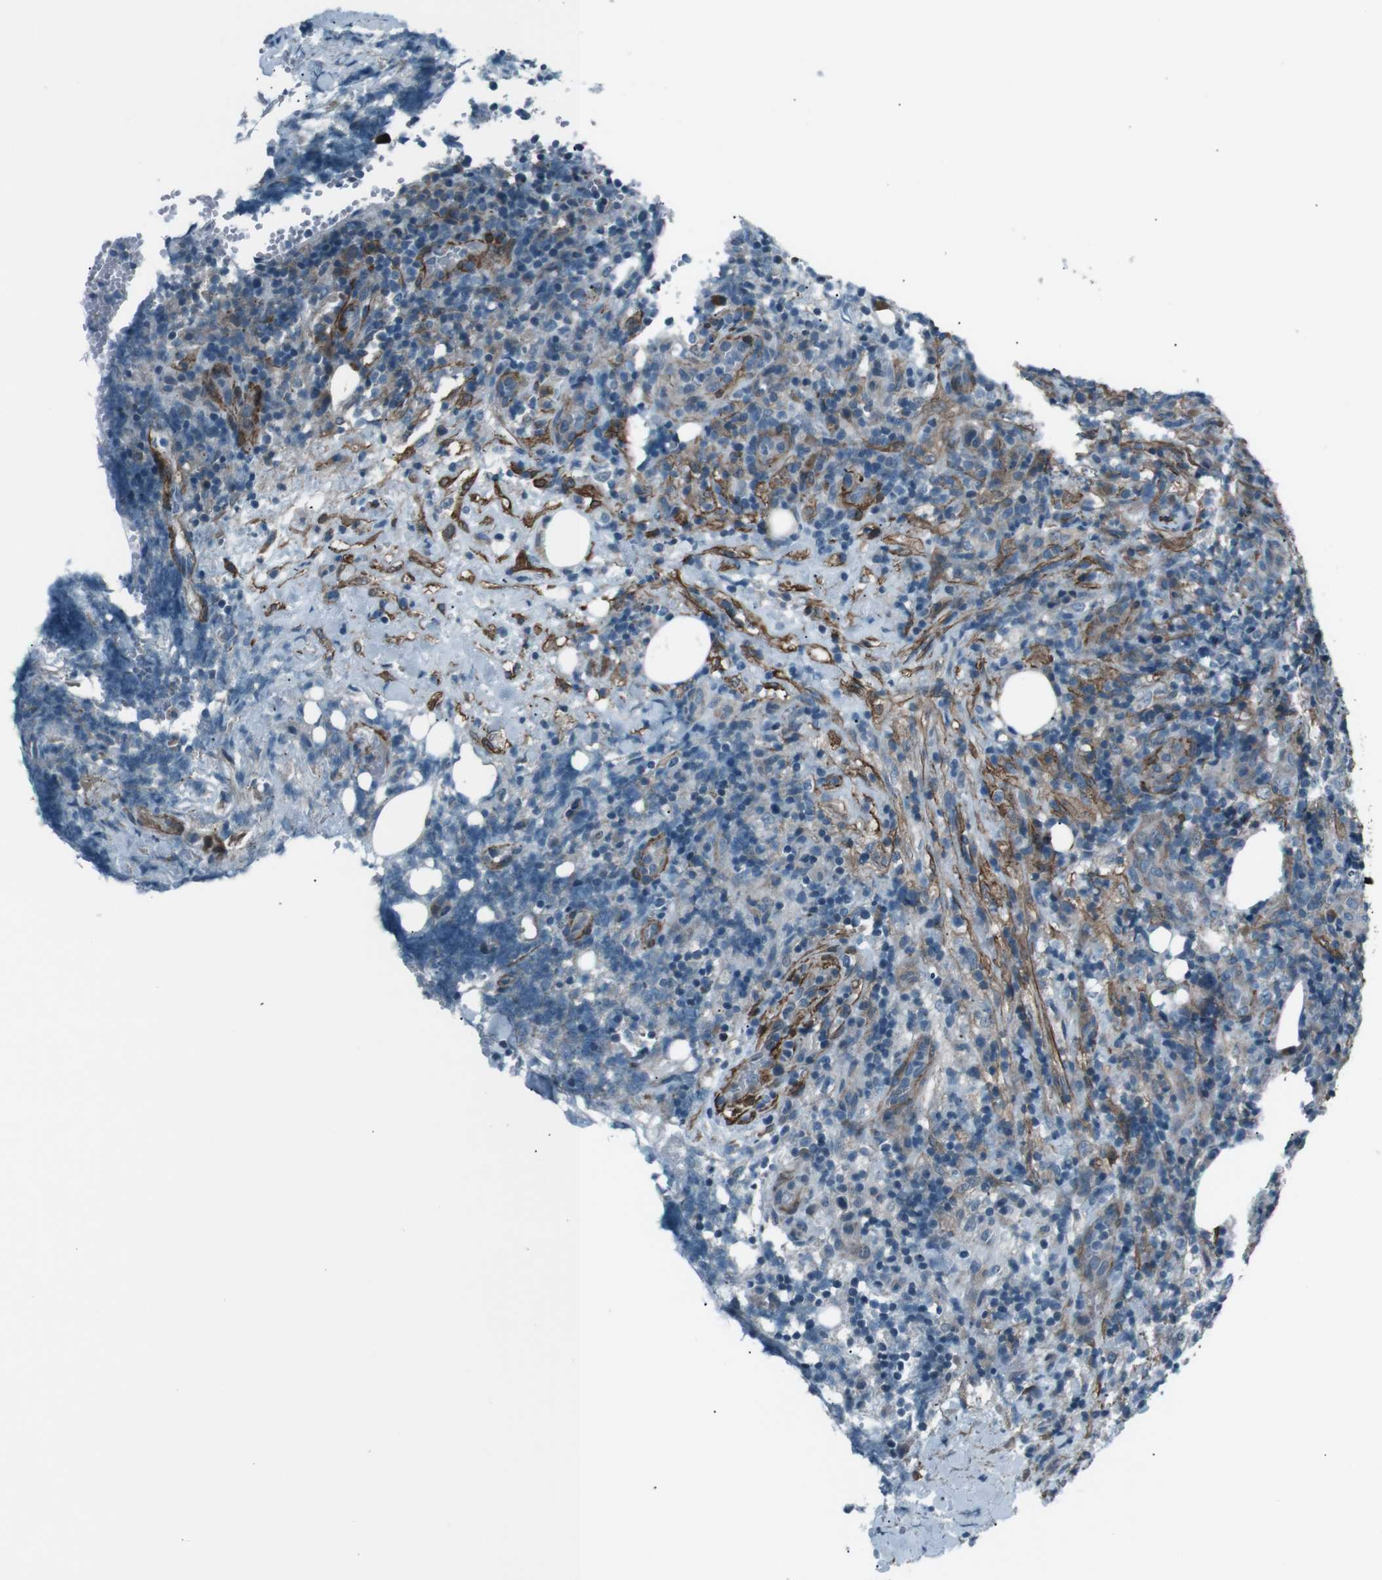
{"staining": {"intensity": "moderate", "quantity": "25%-75%", "location": "cytoplasmic/membranous"}, "tissue": "lymphoma", "cell_type": "Tumor cells", "image_type": "cancer", "snomed": [{"axis": "morphology", "description": "Malignant lymphoma, non-Hodgkin's type, High grade"}, {"axis": "topography", "description": "Lymph node"}], "caption": "High-grade malignant lymphoma, non-Hodgkin's type was stained to show a protein in brown. There is medium levels of moderate cytoplasmic/membranous positivity in approximately 25%-75% of tumor cells.", "gene": "PDLIM5", "patient": {"sex": "female", "age": 76}}